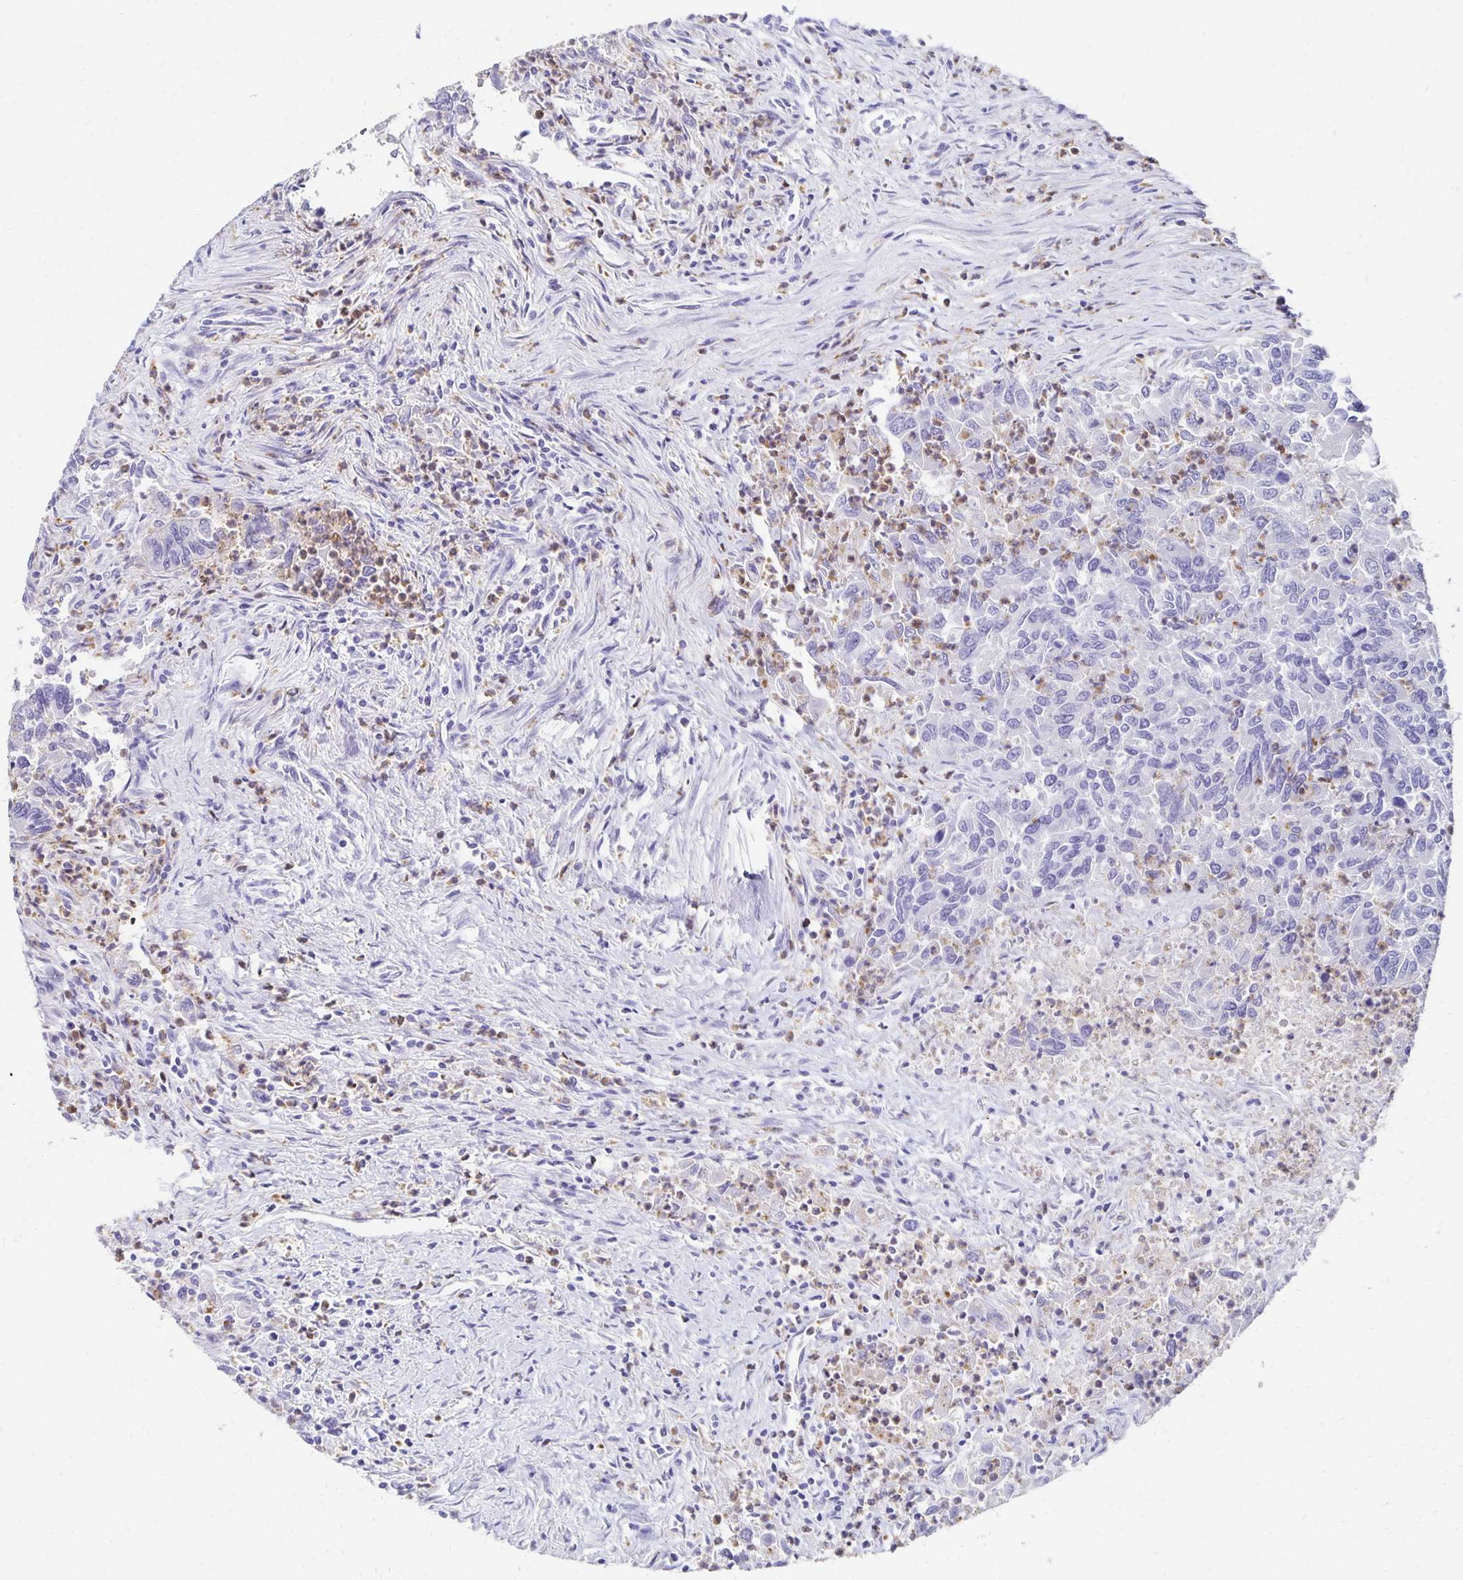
{"staining": {"intensity": "negative", "quantity": "none", "location": "none"}, "tissue": "colorectal cancer", "cell_type": "Tumor cells", "image_type": "cancer", "snomed": [{"axis": "morphology", "description": "Adenocarcinoma, NOS"}, {"axis": "topography", "description": "Colon"}], "caption": "A high-resolution micrograph shows immunohistochemistry (IHC) staining of colorectal cancer, which reveals no significant expression in tumor cells.", "gene": "DYNLT4", "patient": {"sex": "female", "age": 67}}